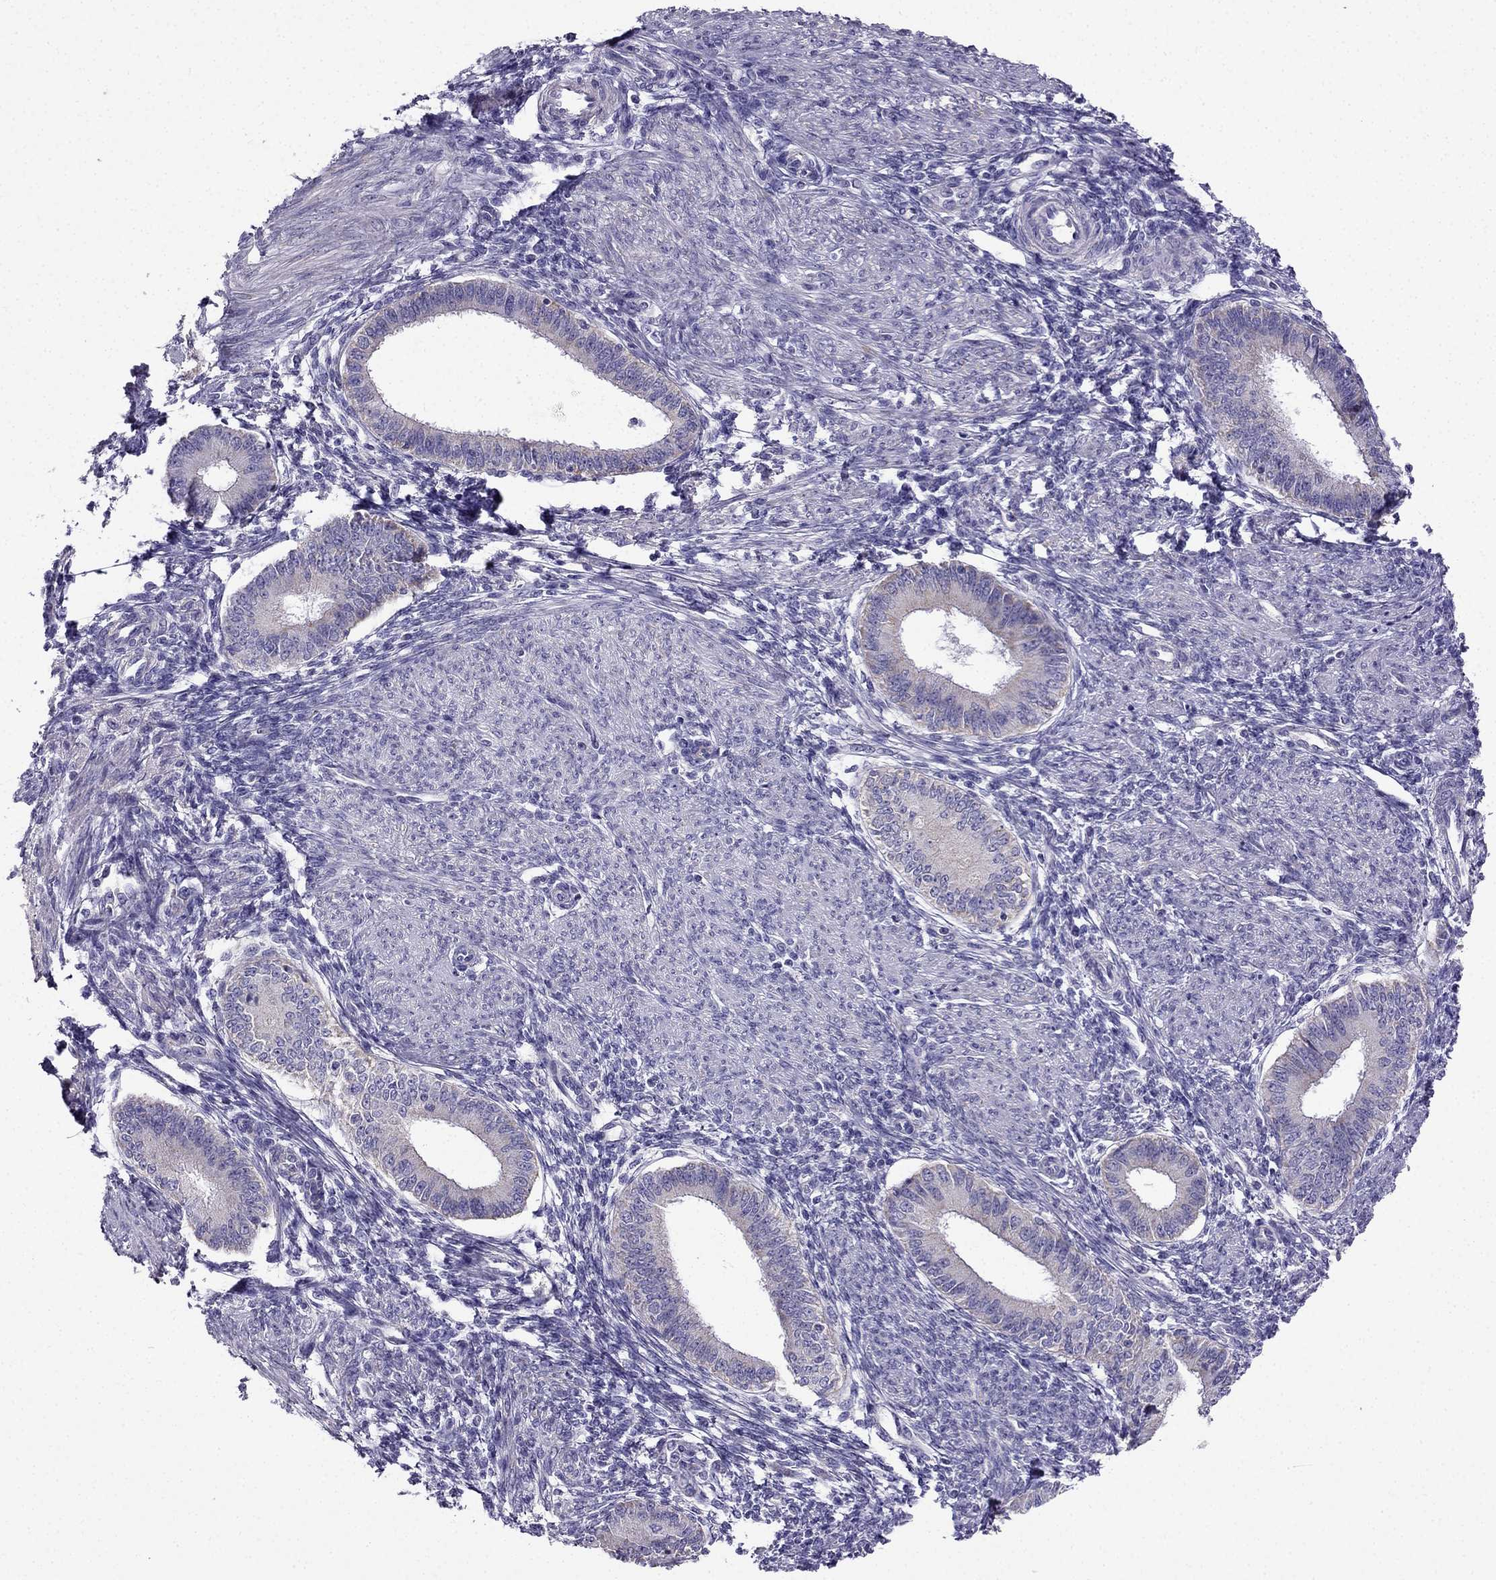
{"staining": {"intensity": "negative", "quantity": "none", "location": "none"}, "tissue": "endometrium", "cell_type": "Cells in endometrial stroma", "image_type": "normal", "snomed": [{"axis": "morphology", "description": "Normal tissue, NOS"}, {"axis": "topography", "description": "Endometrium"}], "caption": "Unremarkable endometrium was stained to show a protein in brown. There is no significant expression in cells in endometrial stroma. The staining was performed using DAB (3,3'-diaminobenzidine) to visualize the protein expression in brown, while the nuclei were stained in blue with hematoxylin (Magnification: 20x).", "gene": "KIF5A", "patient": {"sex": "female", "age": 39}}